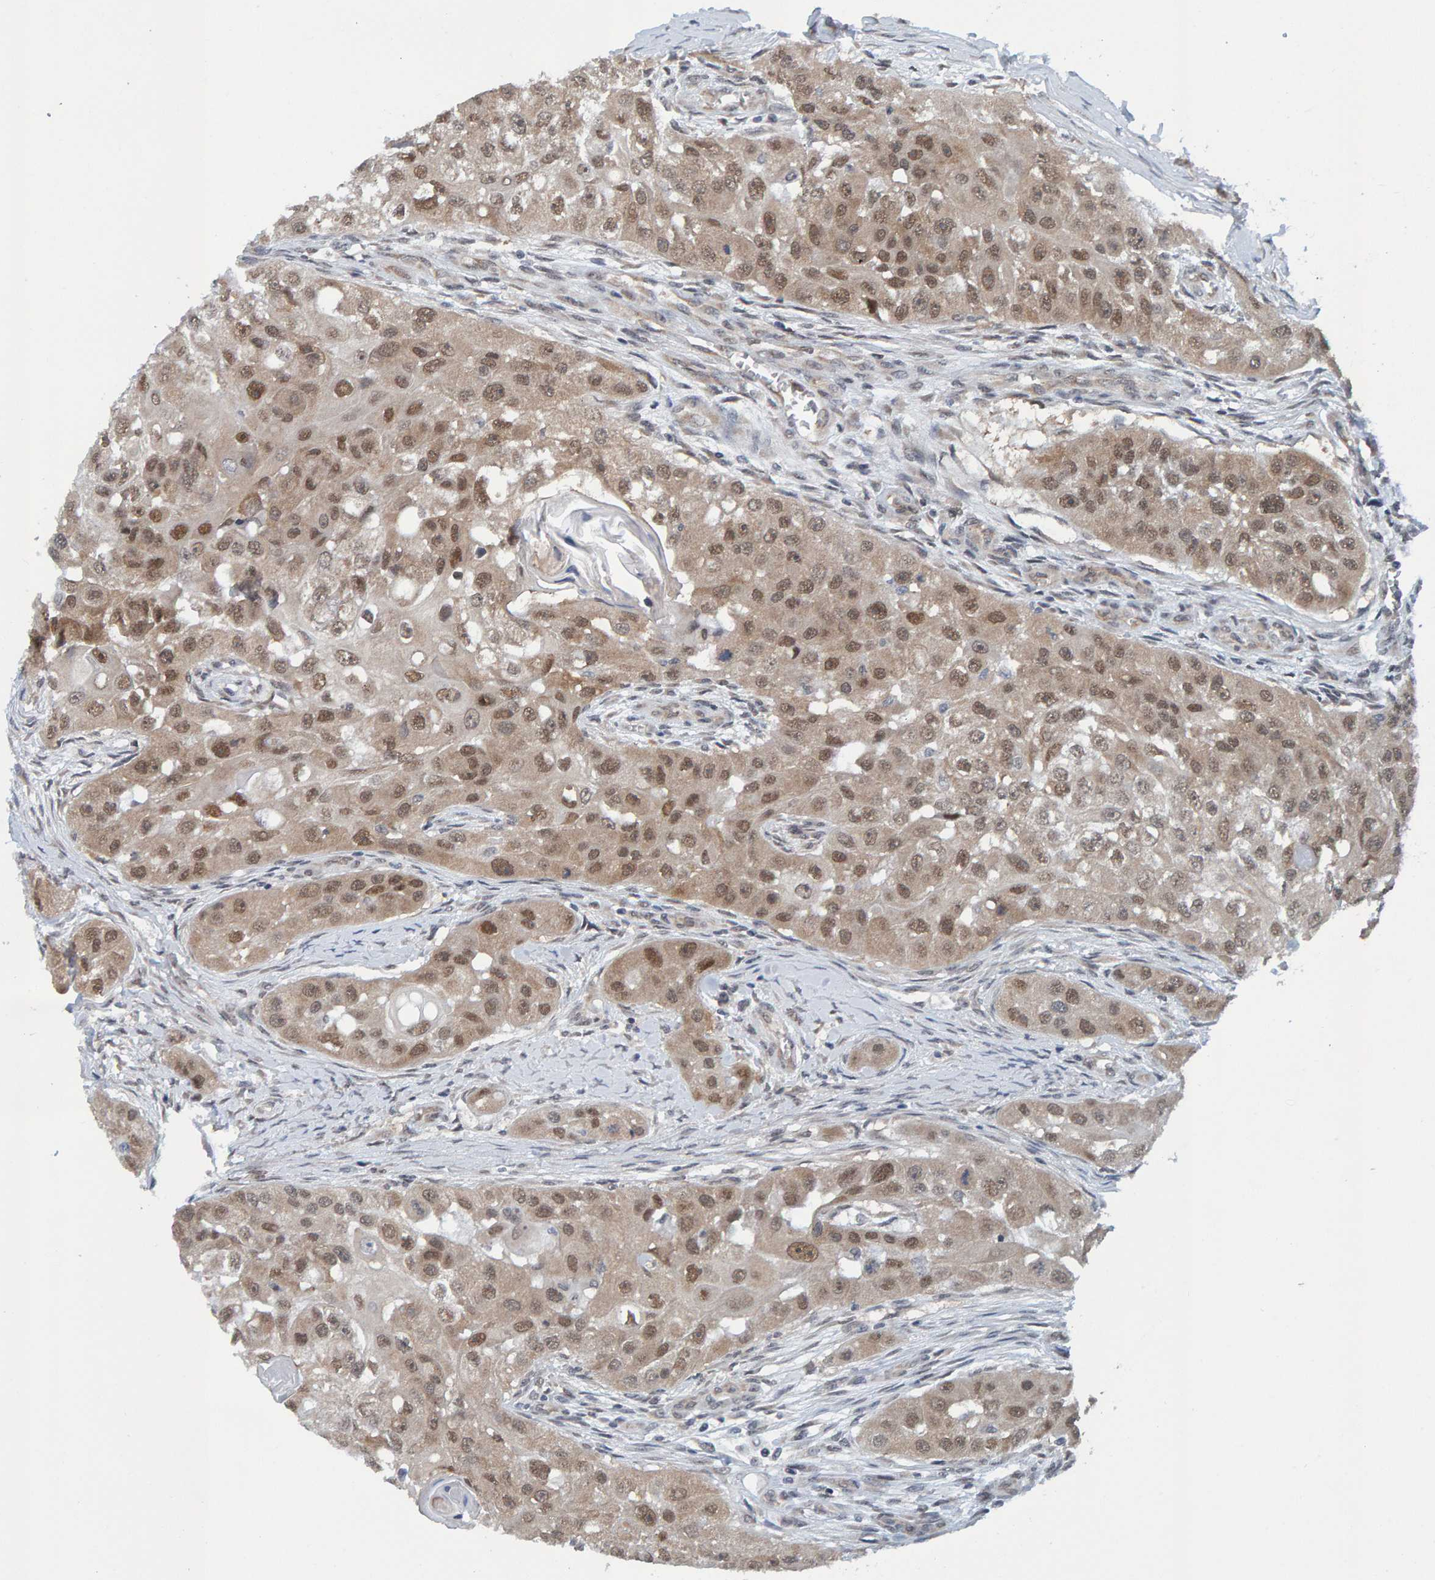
{"staining": {"intensity": "weak", "quantity": ">75%", "location": "cytoplasmic/membranous,nuclear"}, "tissue": "head and neck cancer", "cell_type": "Tumor cells", "image_type": "cancer", "snomed": [{"axis": "morphology", "description": "Normal tissue, NOS"}, {"axis": "morphology", "description": "Squamous cell carcinoma, NOS"}, {"axis": "topography", "description": "Skeletal muscle"}, {"axis": "topography", "description": "Head-Neck"}], "caption": "The histopathology image displays a brown stain indicating the presence of a protein in the cytoplasmic/membranous and nuclear of tumor cells in squamous cell carcinoma (head and neck).", "gene": "SCRN2", "patient": {"sex": "male", "age": 51}}